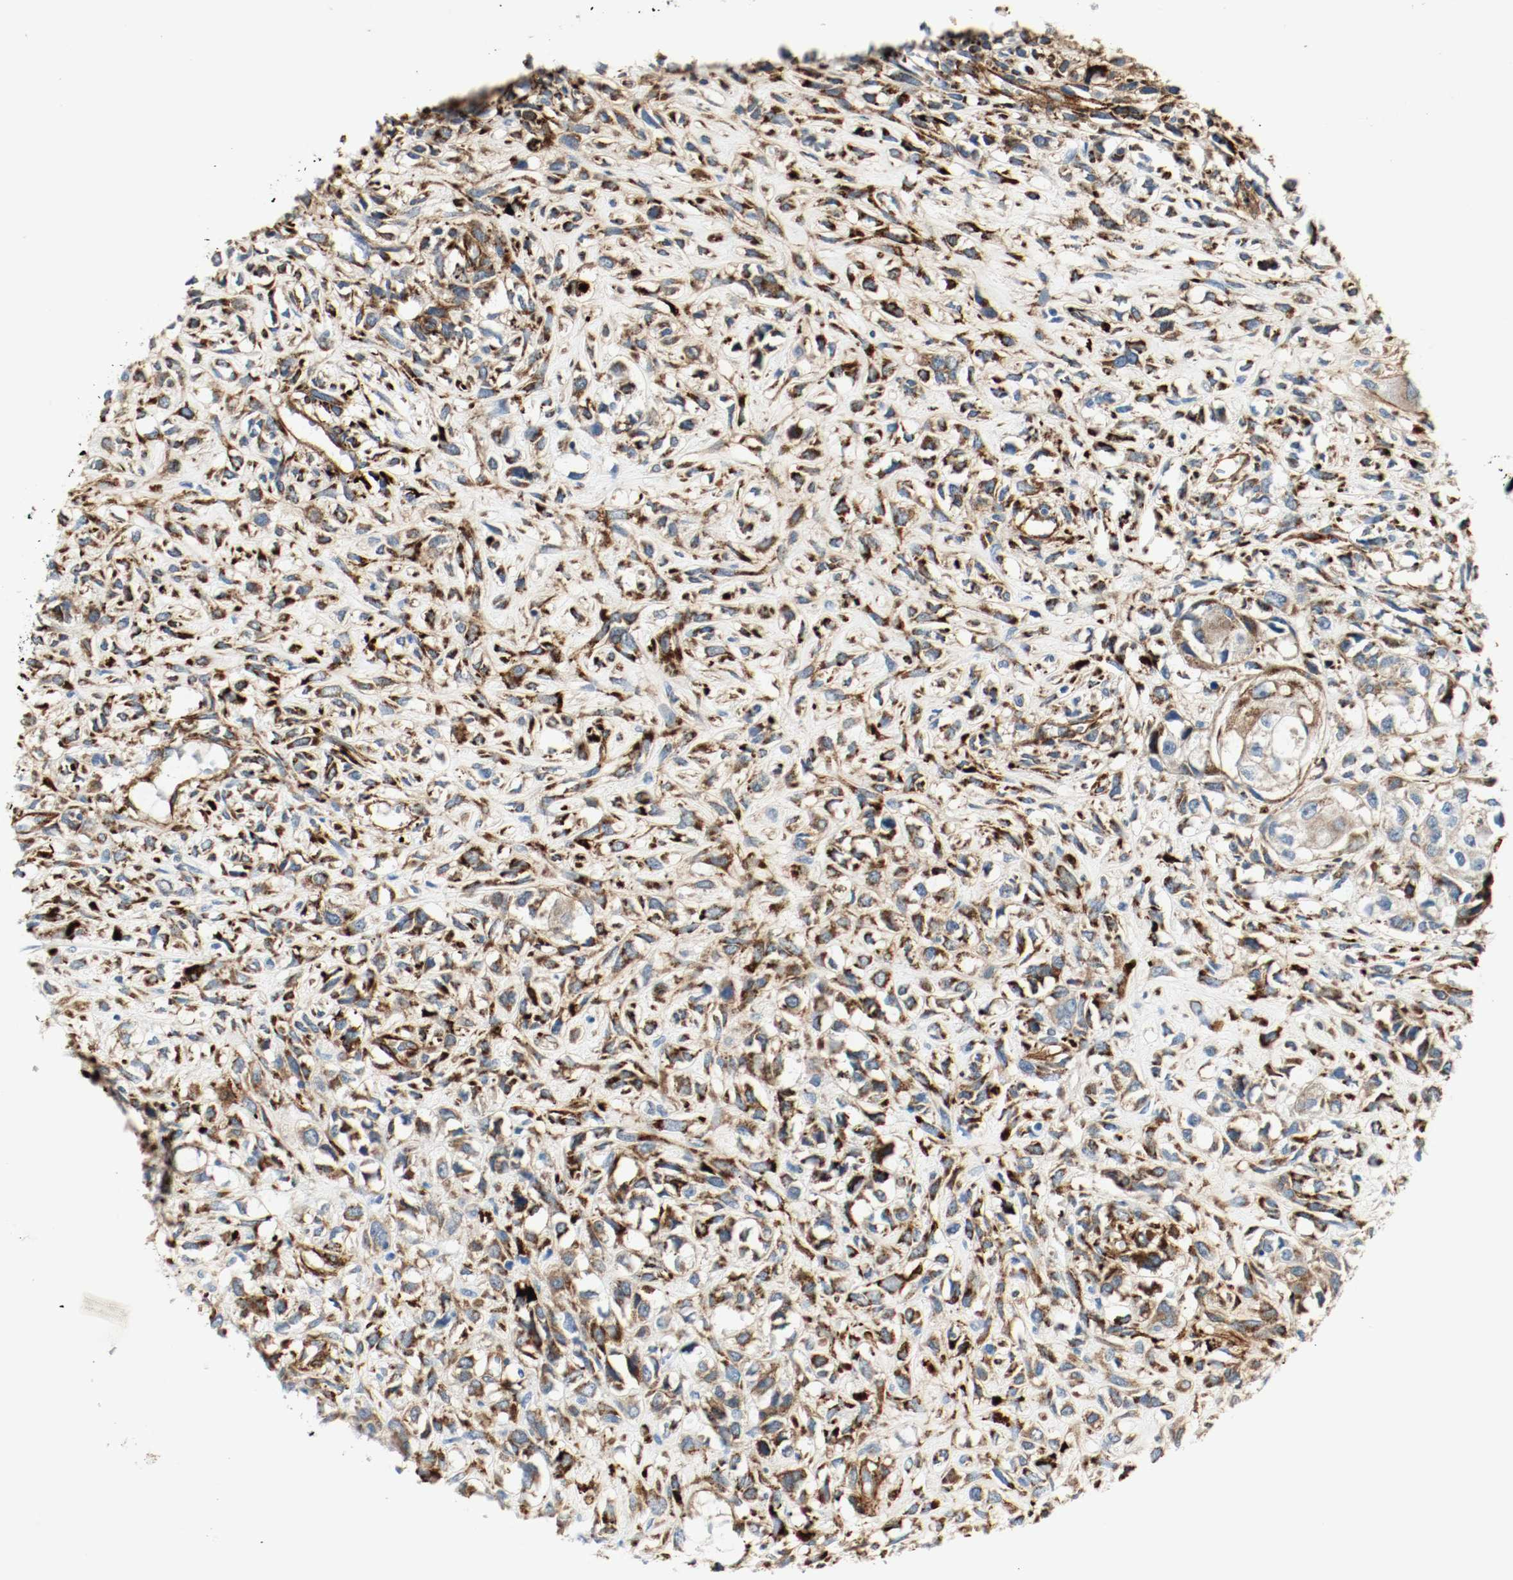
{"staining": {"intensity": "strong", "quantity": ">75%", "location": "cytoplasmic/membranous"}, "tissue": "head and neck cancer", "cell_type": "Tumor cells", "image_type": "cancer", "snomed": [{"axis": "morphology", "description": "Necrosis, NOS"}, {"axis": "morphology", "description": "Neoplasm, malignant, NOS"}, {"axis": "topography", "description": "Salivary gland"}, {"axis": "topography", "description": "Head-Neck"}], "caption": "Protein expression analysis of human neoplasm (malignant) (head and neck) reveals strong cytoplasmic/membranous expression in about >75% of tumor cells.", "gene": "LAMB1", "patient": {"sex": "male", "age": 43}}